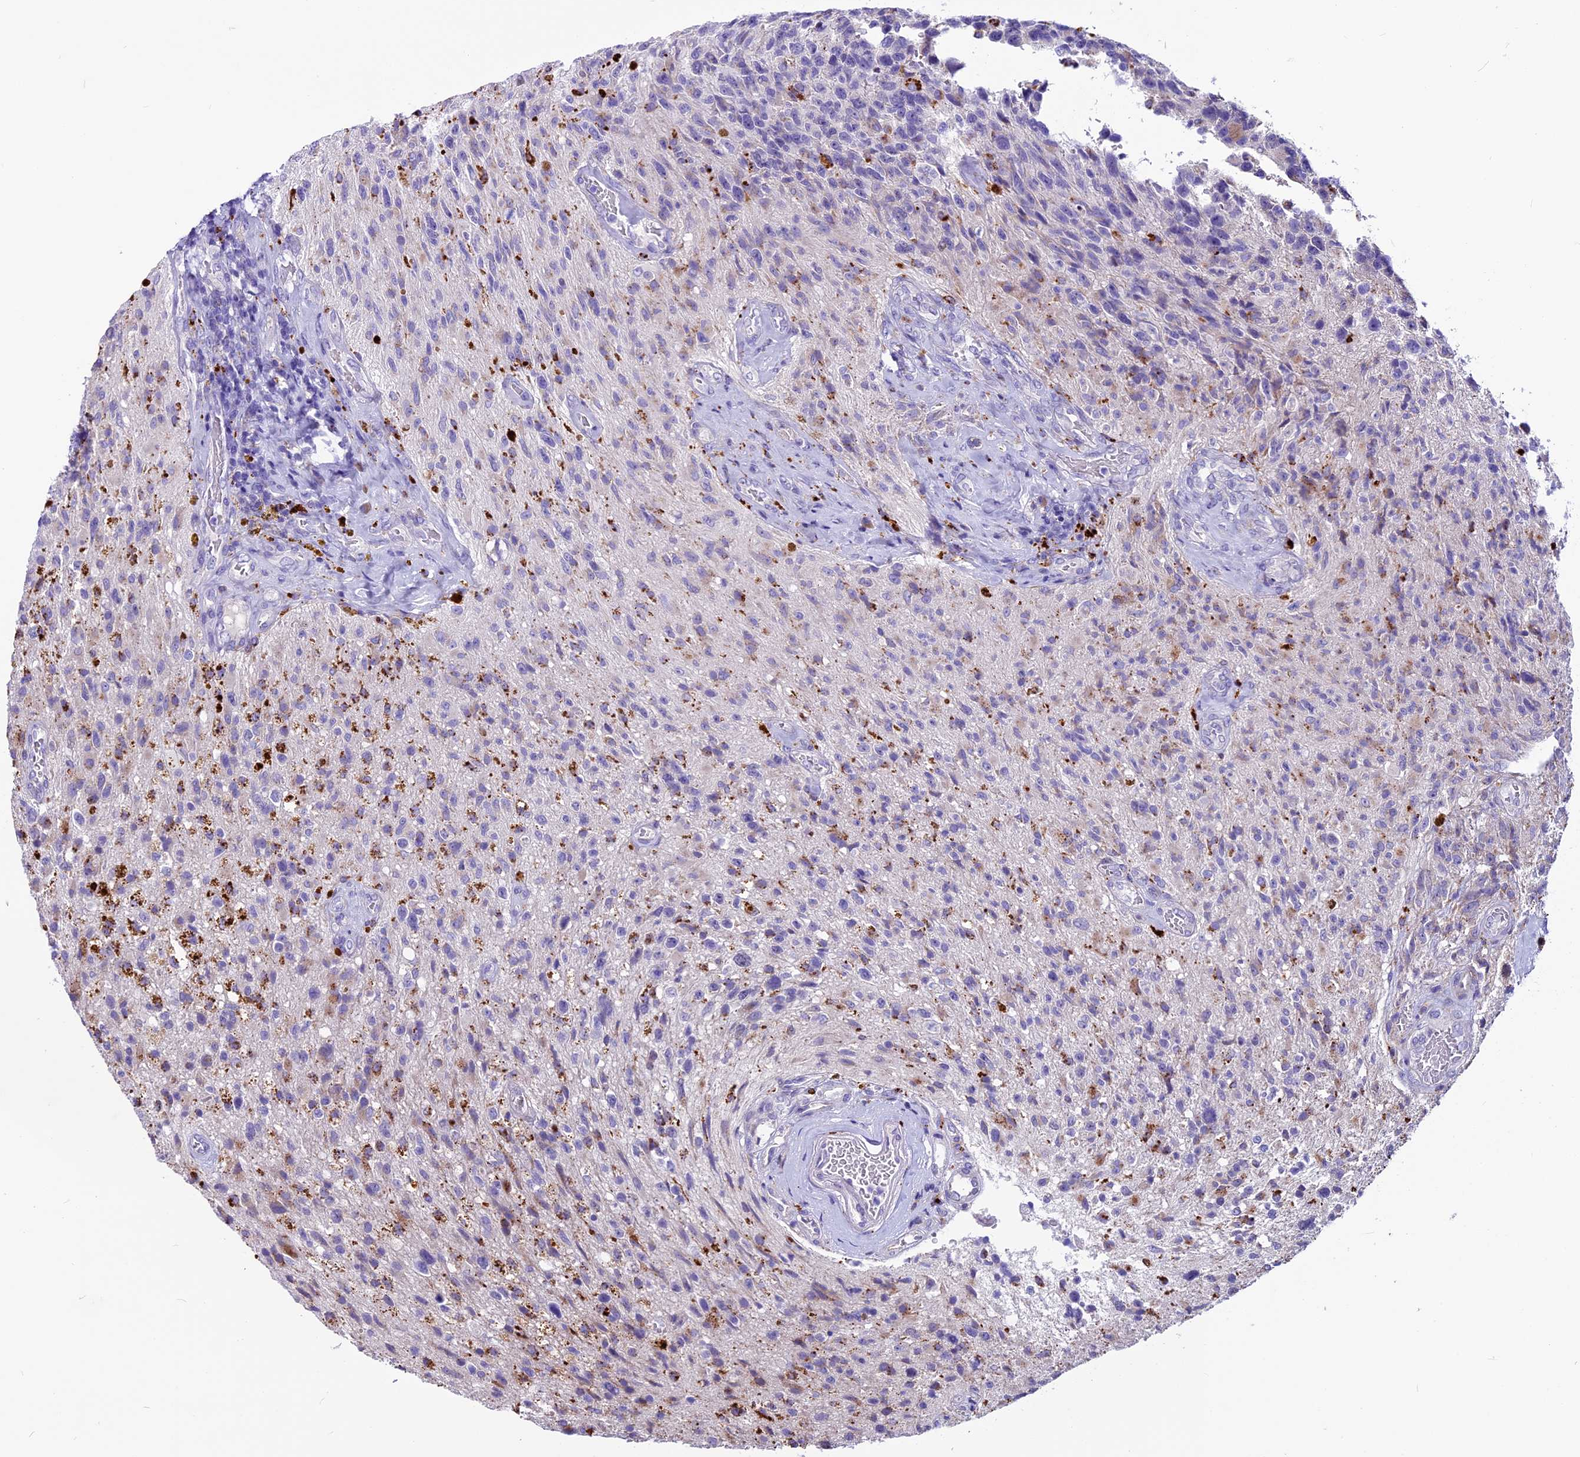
{"staining": {"intensity": "negative", "quantity": "none", "location": "none"}, "tissue": "glioma", "cell_type": "Tumor cells", "image_type": "cancer", "snomed": [{"axis": "morphology", "description": "Glioma, malignant, High grade"}, {"axis": "topography", "description": "Brain"}], "caption": "There is no significant staining in tumor cells of high-grade glioma (malignant). Nuclei are stained in blue.", "gene": "THRSP", "patient": {"sex": "male", "age": 69}}